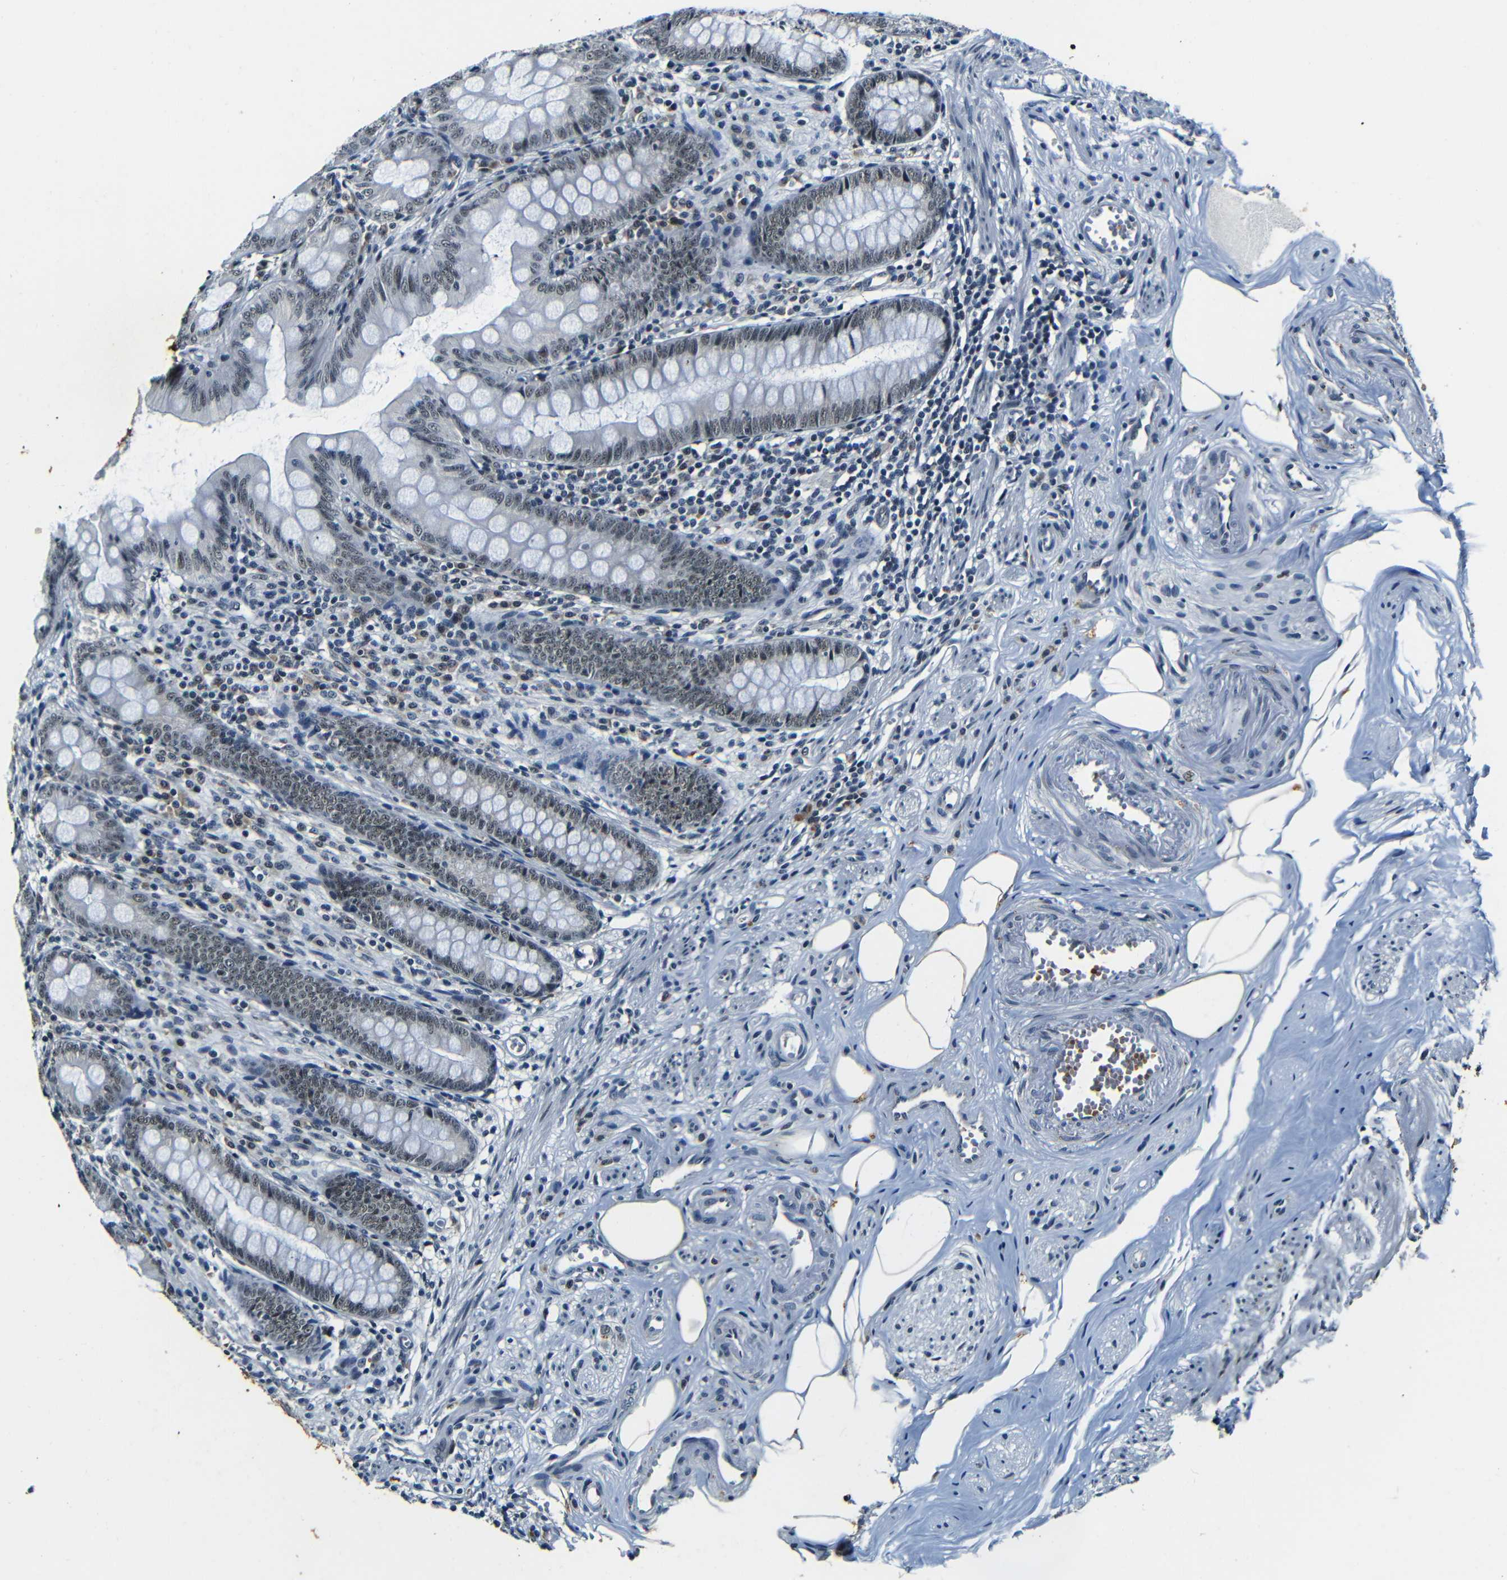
{"staining": {"intensity": "weak", "quantity": ">75%", "location": "nuclear"}, "tissue": "appendix", "cell_type": "Glandular cells", "image_type": "normal", "snomed": [{"axis": "morphology", "description": "Normal tissue, NOS"}, {"axis": "topography", "description": "Appendix"}], "caption": "Appendix stained with a brown dye exhibits weak nuclear positive staining in approximately >75% of glandular cells.", "gene": "FOXD4L1", "patient": {"sex": "female", "age": 77}}